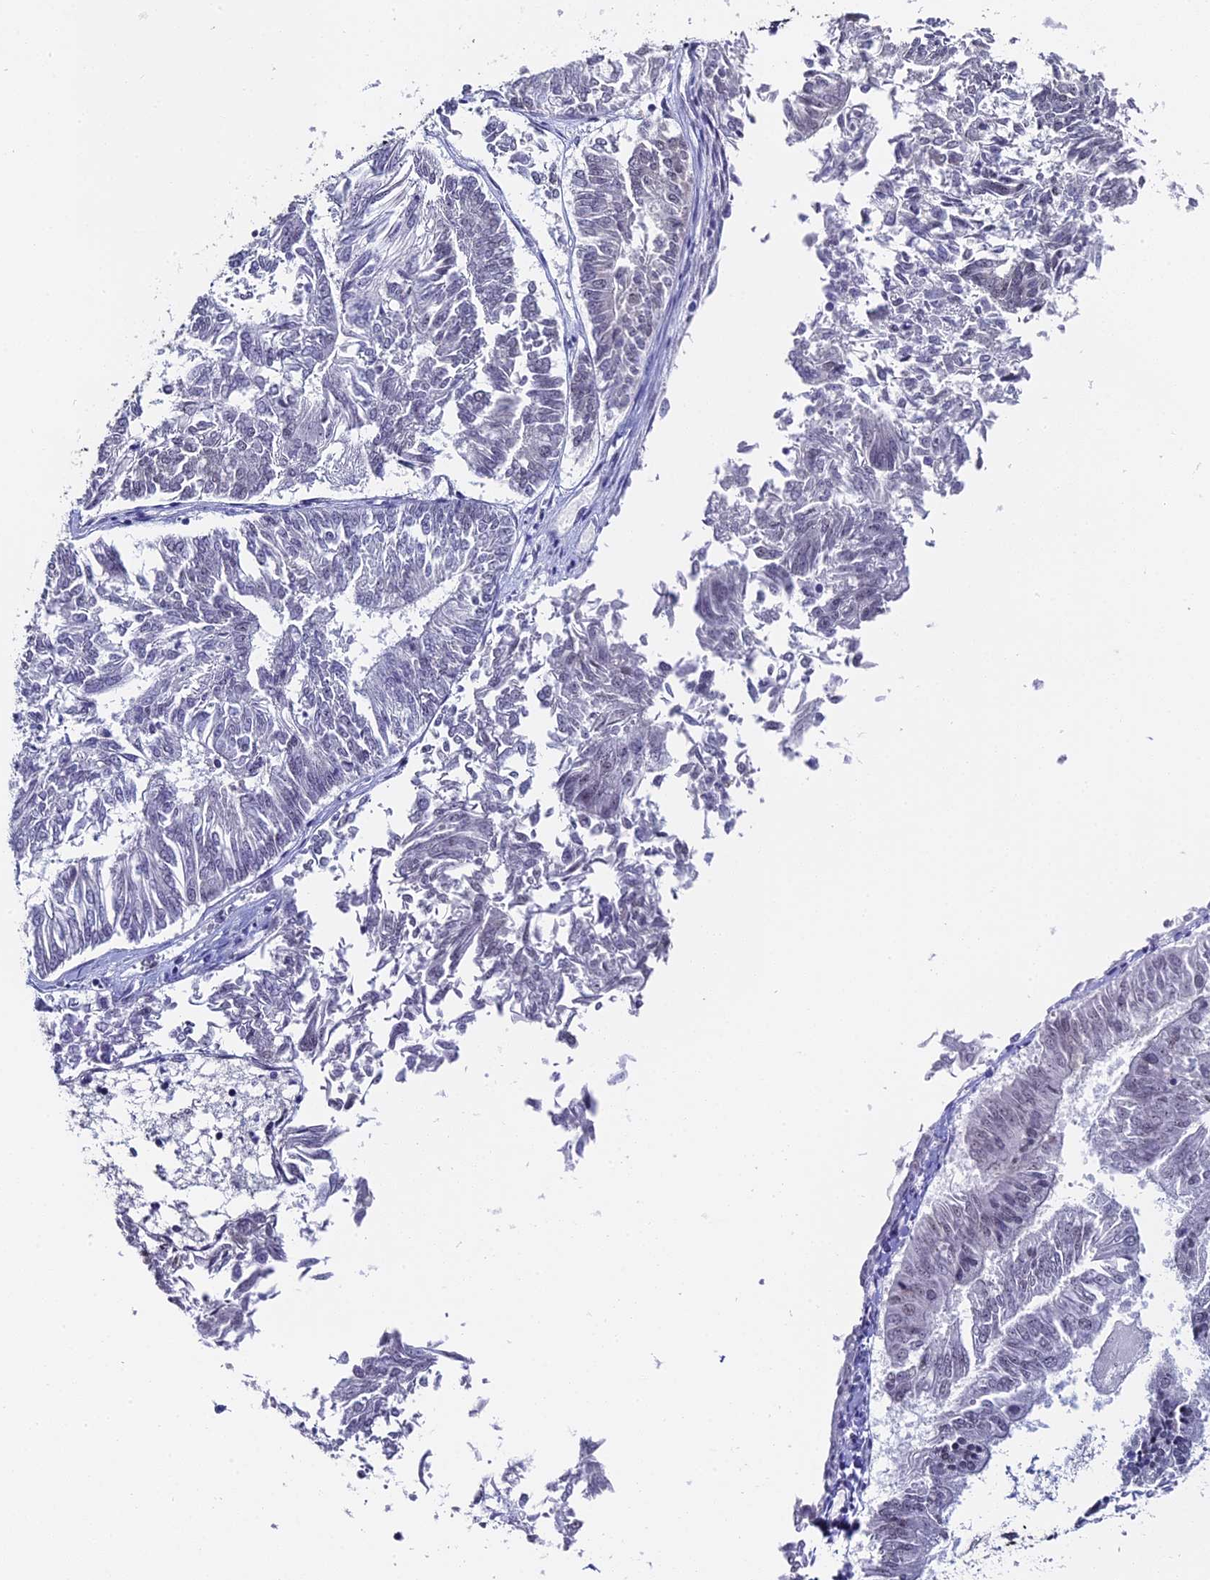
{"staining": {"intensity": "negative", "quantity": "none", "location": "none"}, "tissue": "endometrial cancer", "cell_type": "Tumor cells", "image_type": "cancer", "snomed": [{"axis": "morphology", "description": "Adenocarcinoma, NOS"}, {"axis": "topography", "description": "Endometrium"}], "caption": "Photomicrograph shows no significant protein staining in tumor cells of endometrial adenocarcinoma.", "gene": "CD2BP2", "patient": {"sex": "female", "age": 58}}